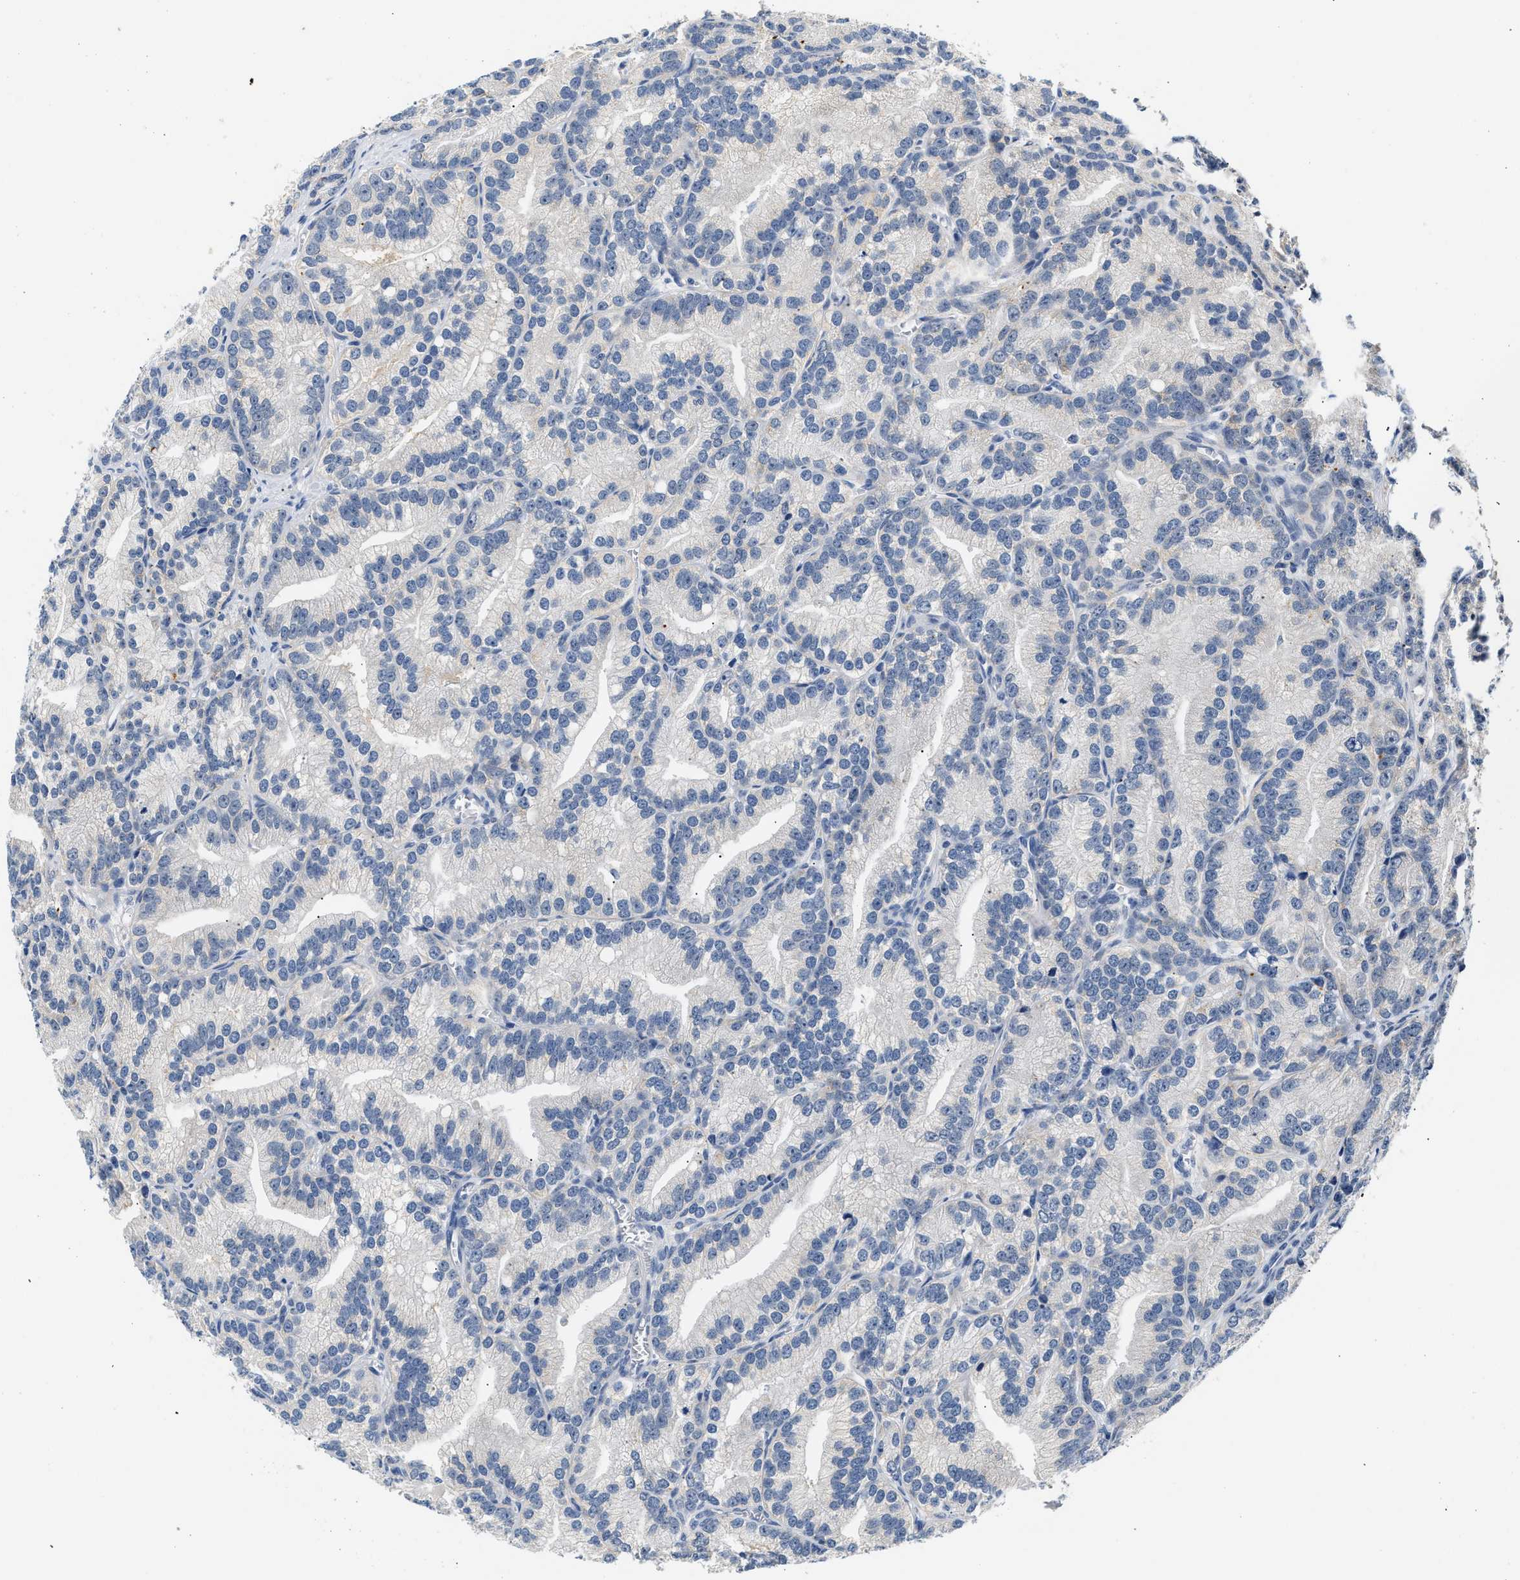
{"staining": {"intensity": "negative", "quantity": "none", "location": "none"}, "tissue": "prostate cancer", "cell_type": "Tumor cells", "image_type": "cancer", "snomed": [{"axis": "morphology", "description": "Adenocarcinoma, Low grade"}, {"axis": "topography", "description": "Prostate"}], "caption": "Tumor cells show no significant expression in prostate cancer.", "gene": "MED22", "patient": {"sex": "male", "age": 89}}